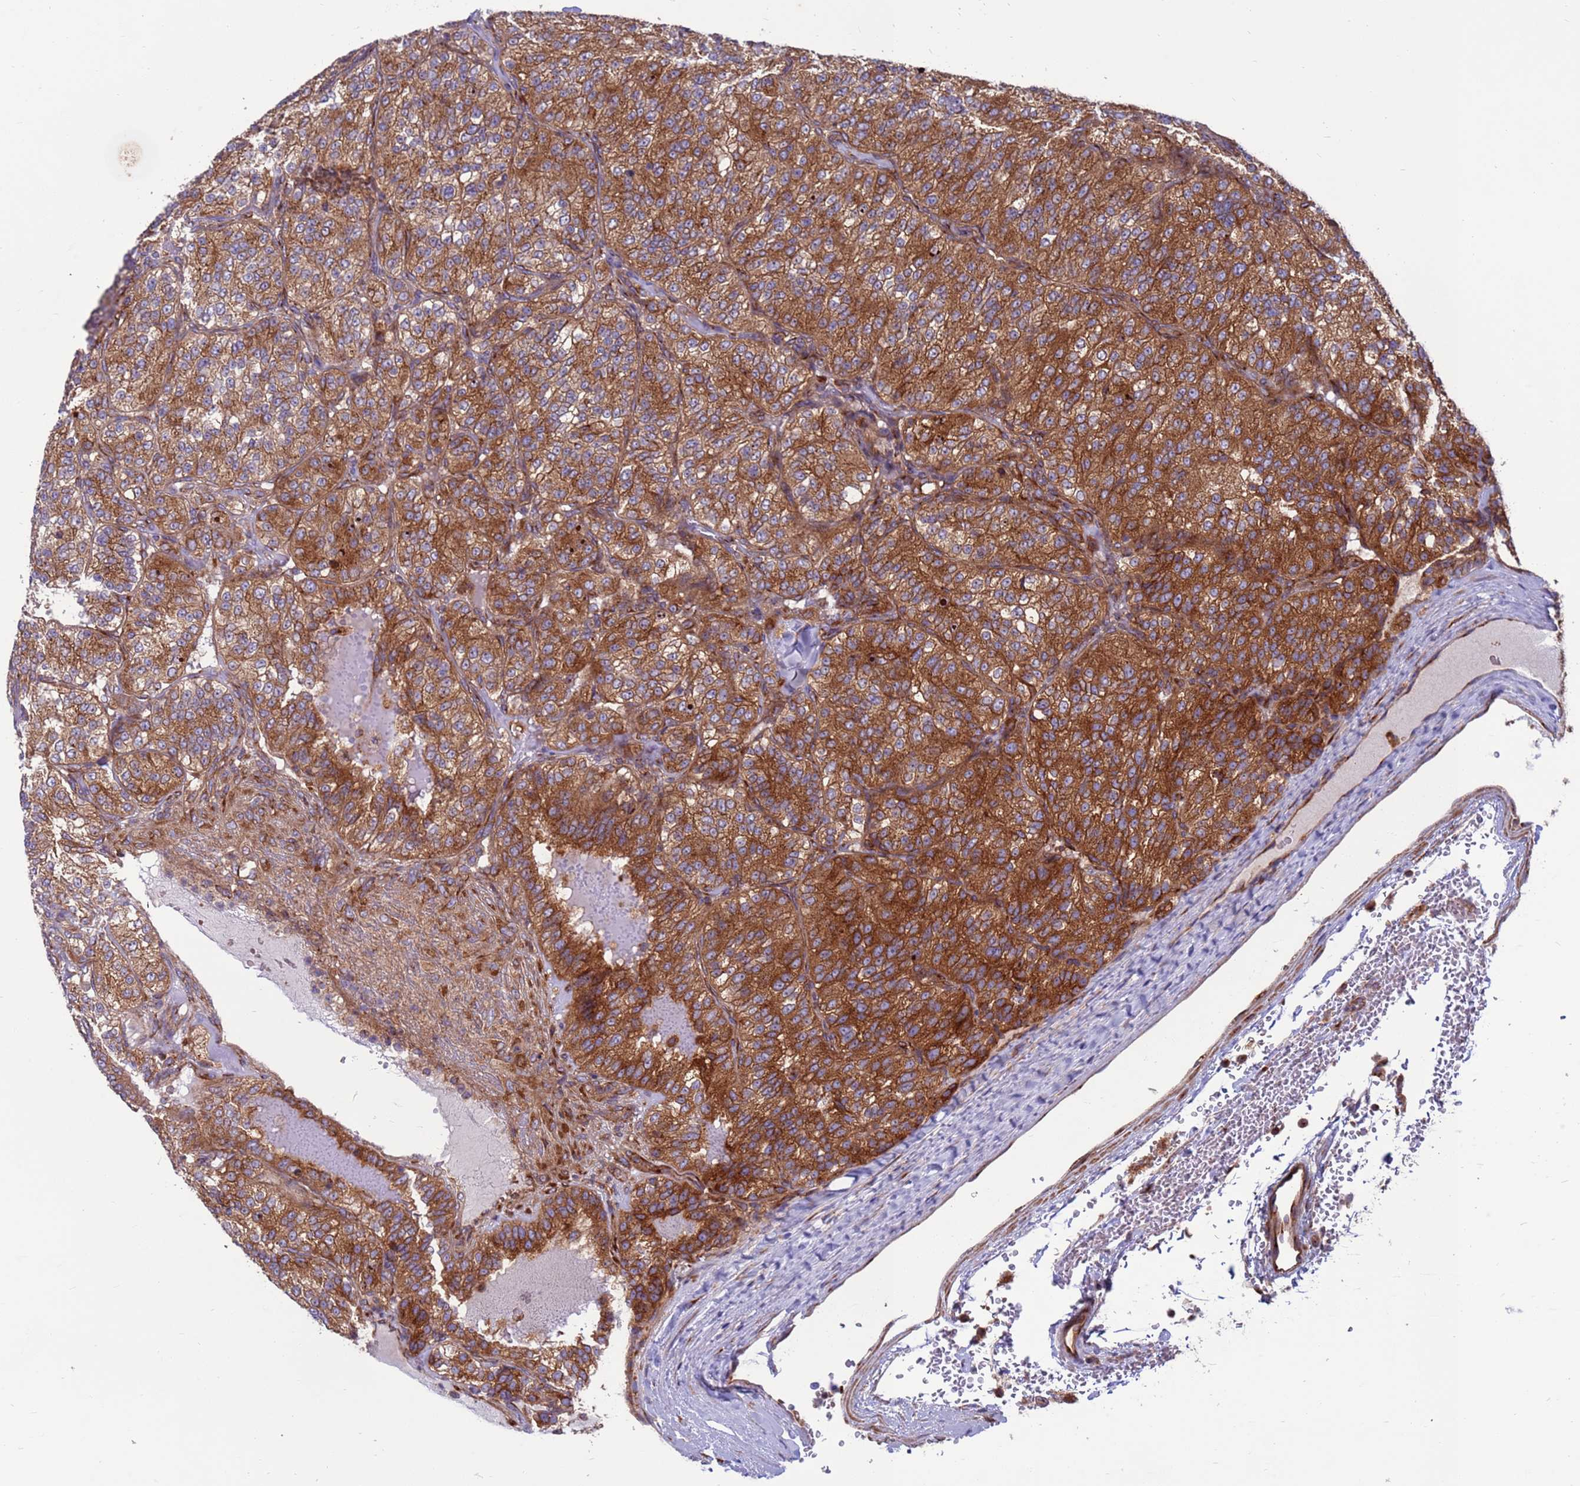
{"staining": {"intensity": "strong", "quantity": ">75%", "location": "cytoplasmic/membranous"}, "tissue": "renal cancer", "cell_type": "Tumor cells", "image_type": "cancer", "snomed": [{"axis": "morphology", "description": "Adenocarcinoma, NOS"}, {"axis": "topography", "description": "Kidney"}], "caption": "This is an image of immunohistochemistry staining of renal cancer (adenocarcinoma), which shows strong staining in the cytoplasmic/membranous of tumor cells.", "gene": "ZC3HAV1", "patient": {"sex": "female", "age": 63}}